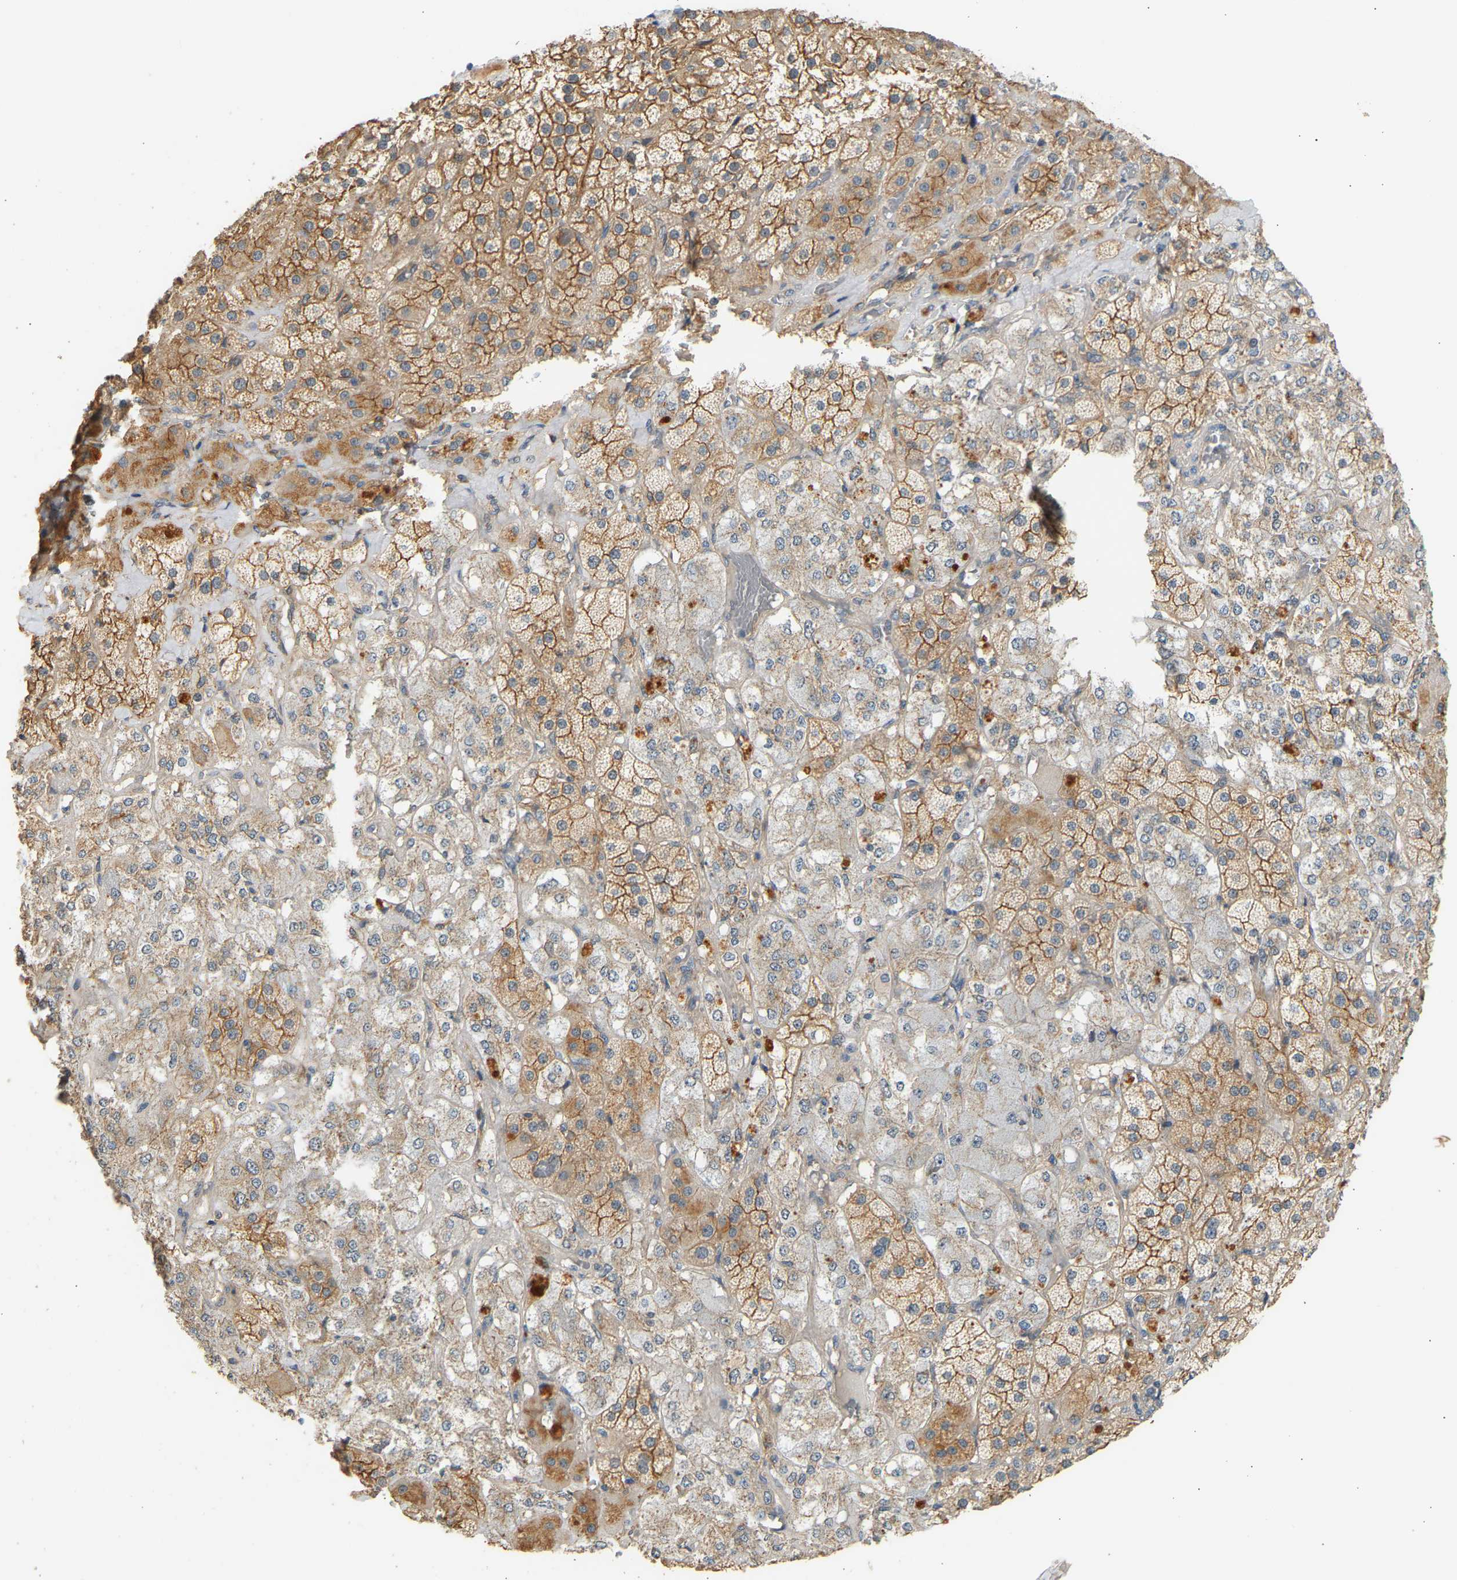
{"staining": {"intensity": "moderate", "quantity": ">75%", "location": "cytoplasmic/membranous"}, "tissue": "adrenal gland", "cell_type": "Glandular cells", "image_type": "normal", "snomed": [{"axis": "morphology", "description": "Normal tissue, NOS"}, {"axis": "topography", "description": "Adrenal gland"}], "caption": "Adrenal gland stained with DAB immunohistochemistry shows medium levels of moderate cytoplasmic/membranous staining in about >75% of glandular cells.", "gene": "RGL1", "patient": {"sex": "male", "age": 57}}